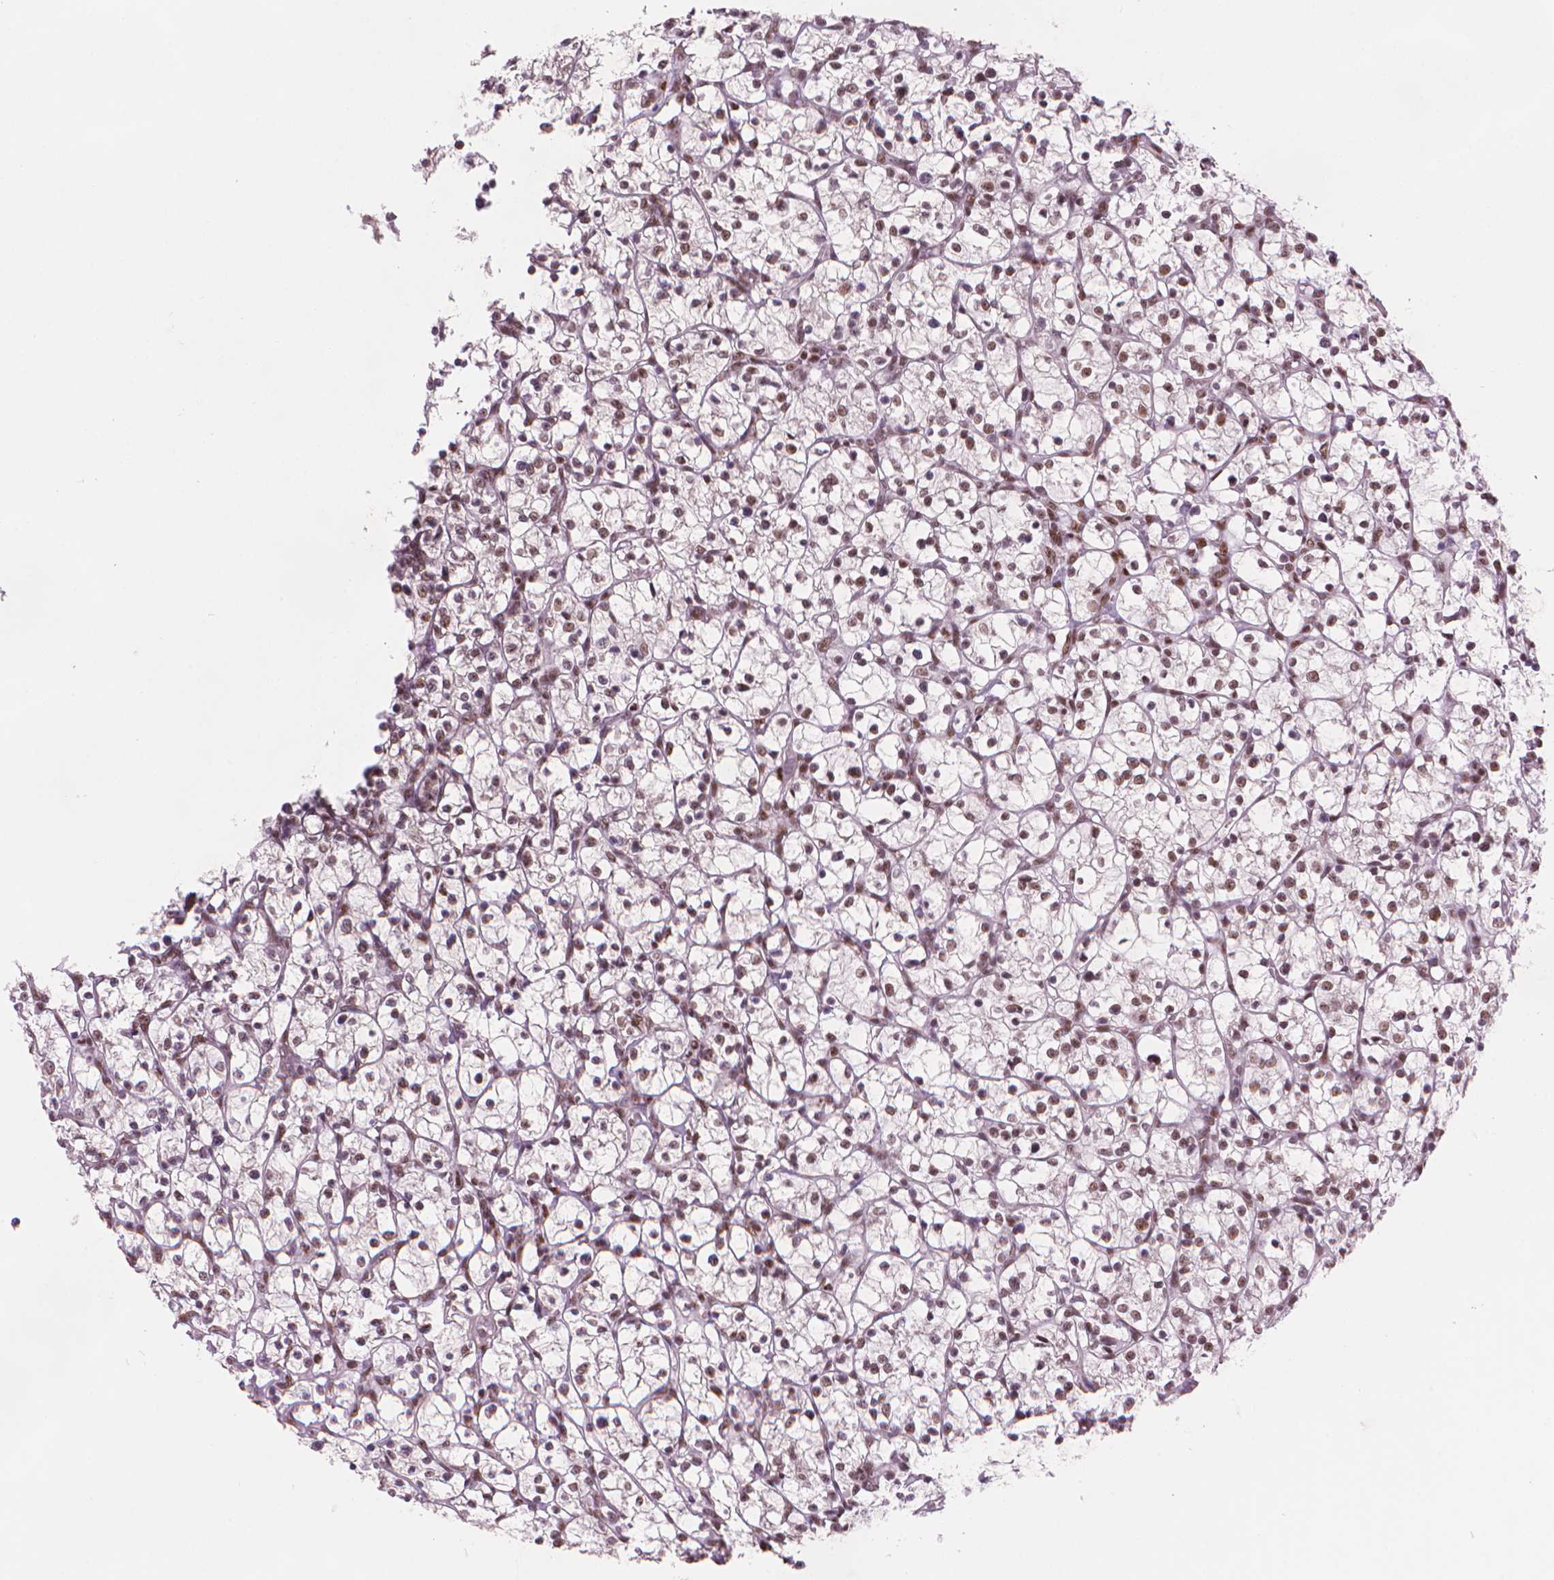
{"staining": {"intensity": "weak", "quantity": "25%-75%", "location": "nuclear"}, "tissue": "renal cancer", "cell_type": "Tumor cells", "image_type": "cancer", "snomed": [{"axis": "morphology", "description": "Adenocarcinoma, NOS"}, {"axis": "topography", "description": "Kidney"}], "caption": "This image demonstrates immunohistochemistry (IHC) staining of human renal adenocarcinoma, with low weak nuclear positivity in approximately 25%-75% of tumor cells.", "gene": "UBN1", "patient": {"sex": "female", "age": 64}}